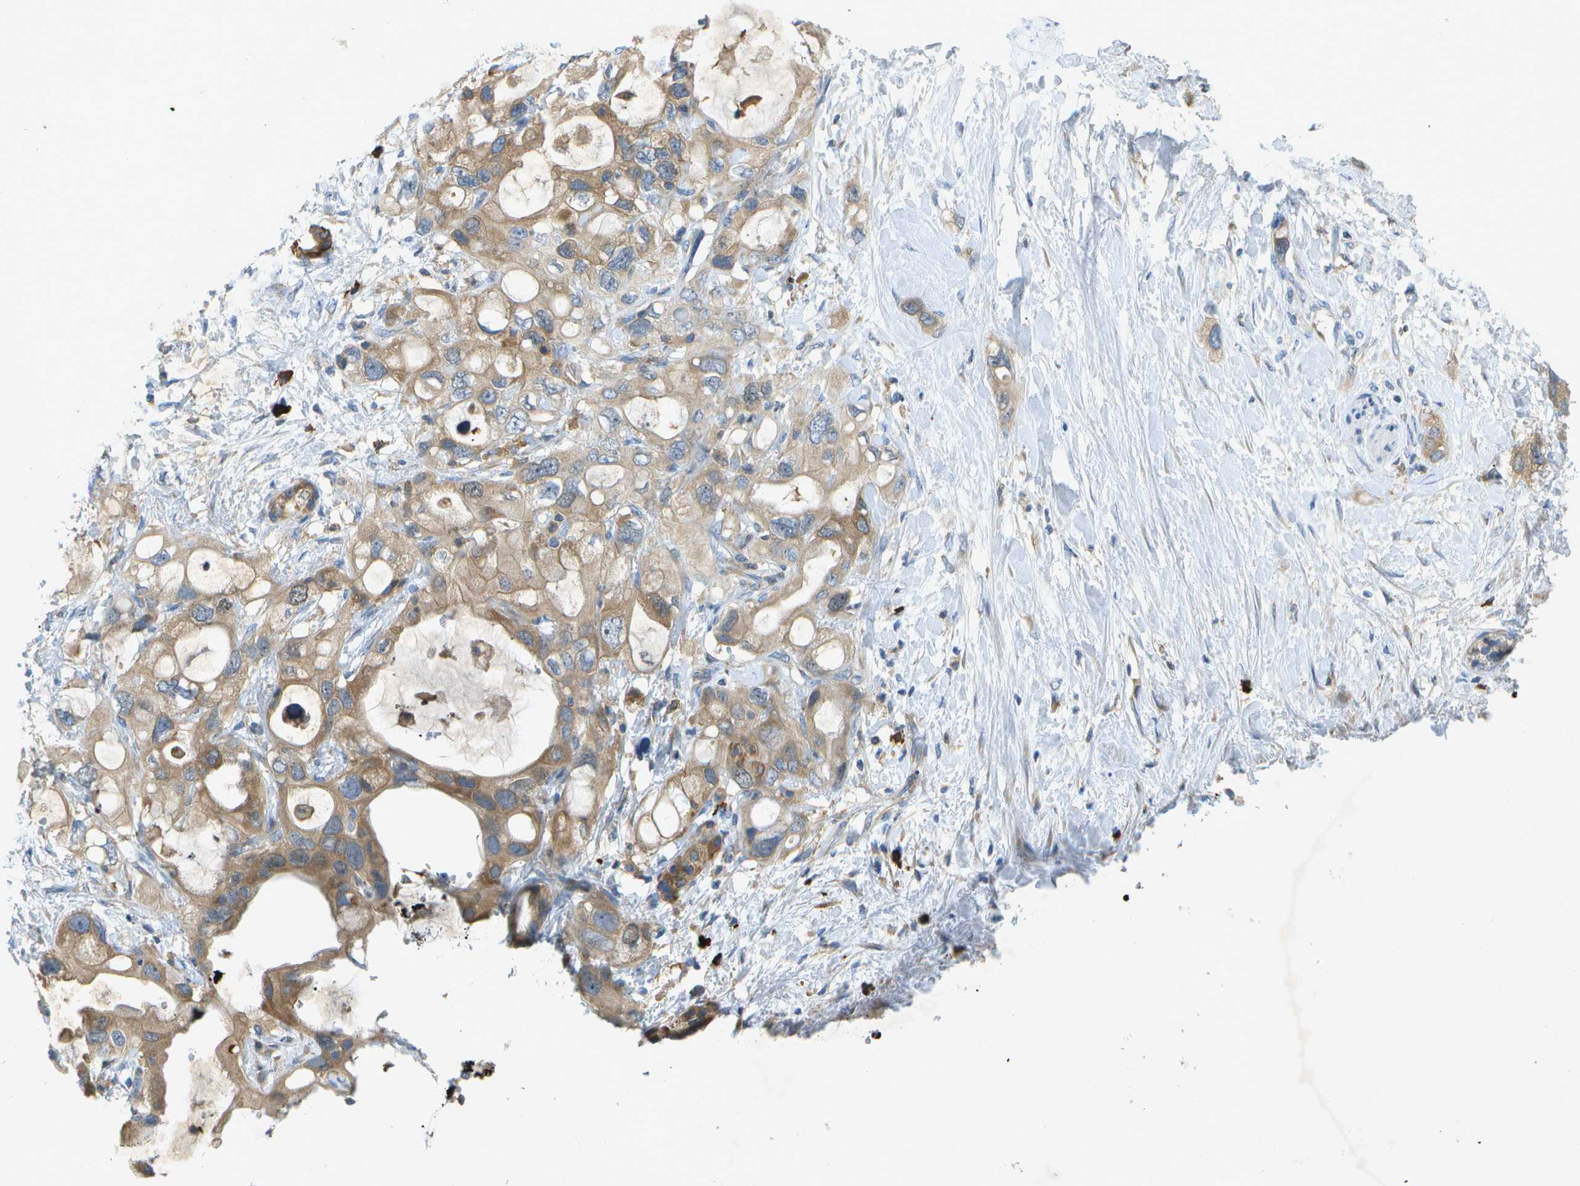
{"staining": {"intensity": "moderate", "quantity": "25%-75%", "location": "cytoplasmic/membranous"}, "tissue": "pancreatic cancer", "cell_type": "Tumor cells", "image_type": "cancer", "snomed": [{"axis": "morphology", "description": "Adenocarcinoma, NOS"}, {"axis": "topography", "description": "Pancreas"}], "caption": "IHC image of neoplastic tissue: adenocarcinoma (pancreatic) stained using IHC exhibits medium levels of moderate protein expression localized specifically in the cytoplasmic/membranous of tumor cells, appearing as a cytoplasmic/membranous brown color.", "gene": "WNK2", "patient": {"sex": "female", "age": 56}}